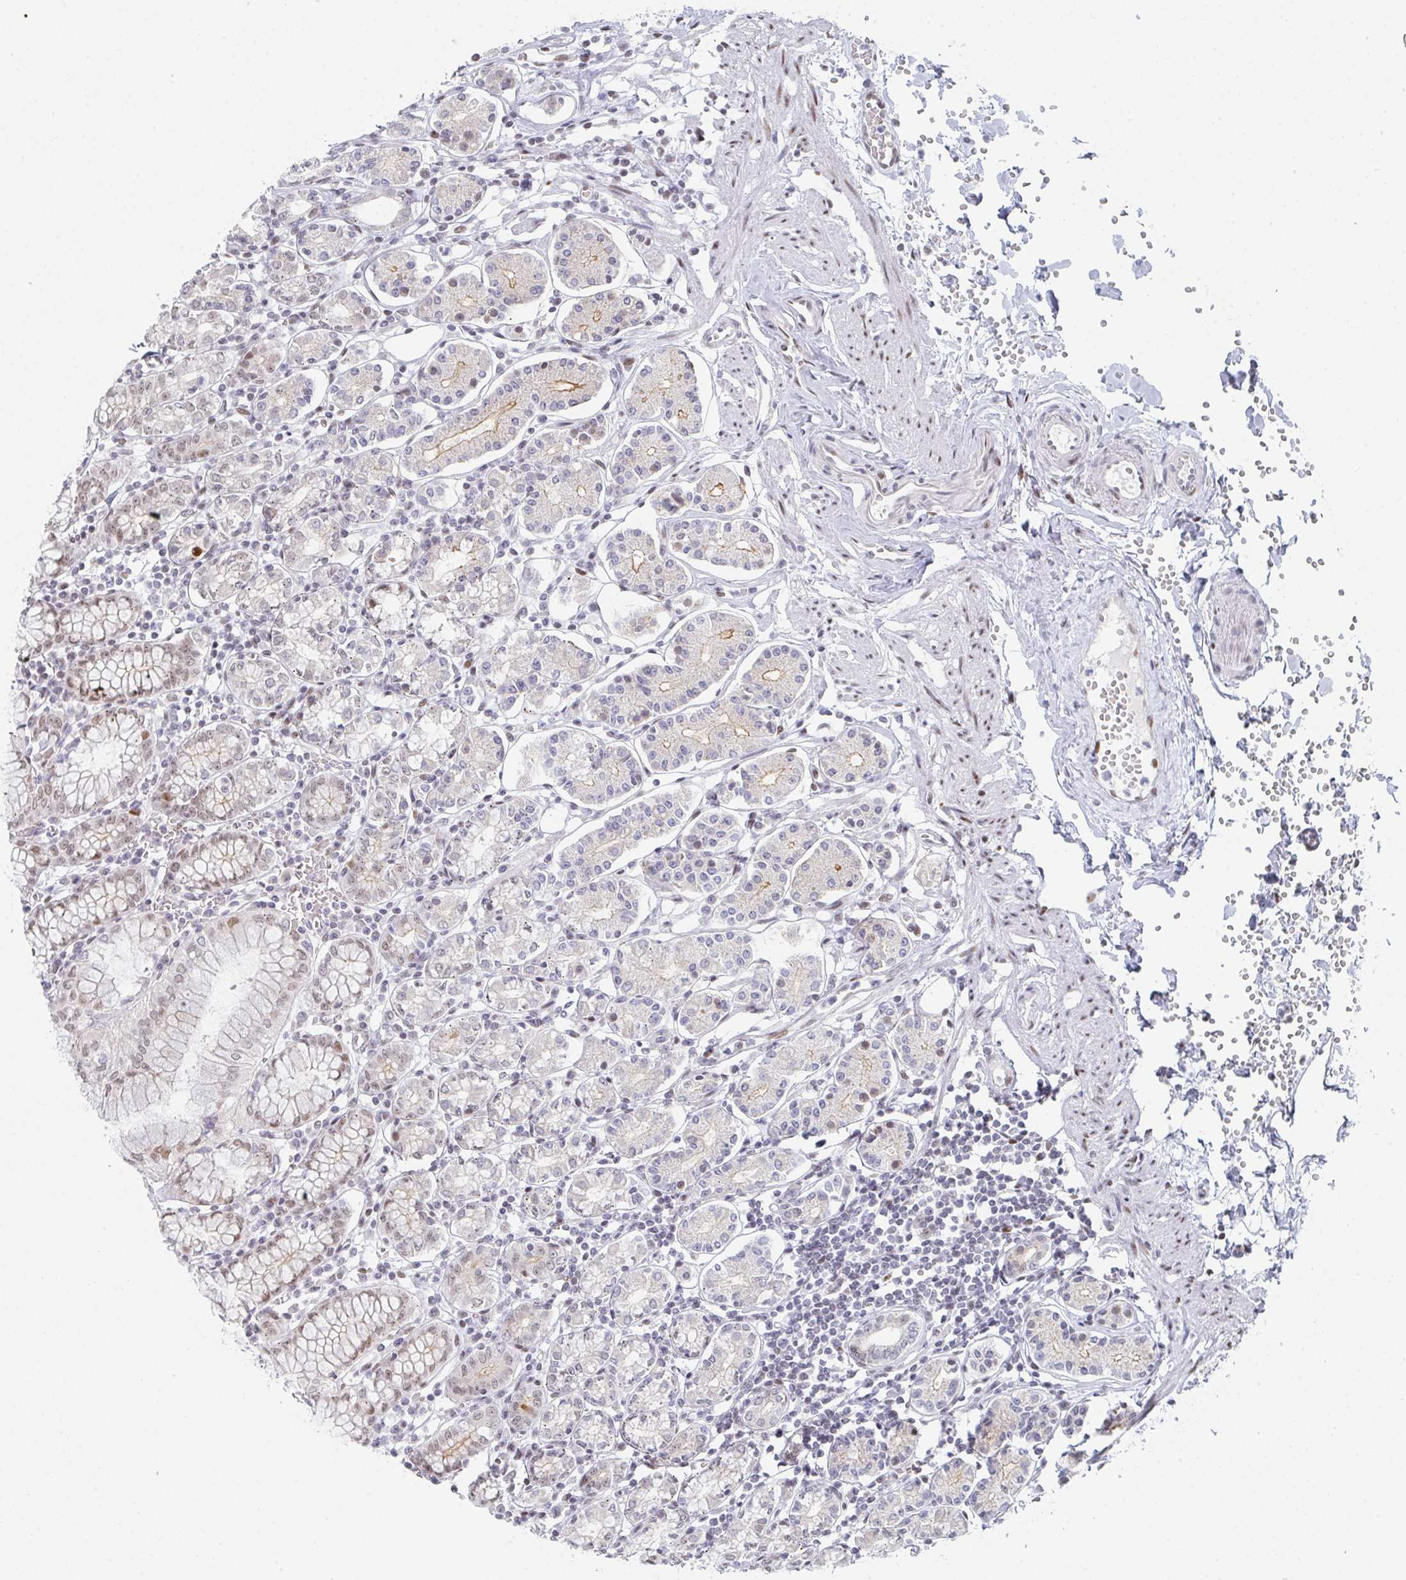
{"staining": {"intensity": "moderate", "quantity": "<25%", "location": "nuclear"}, "tissue": "stomach", "cell_type": "Glandular cells", "image_type": "normal", "snomed": [{"axis": "morphology", "description": "Normal tissue, NOS"}, {"axis": "topography", "description": "Stomach"}], "caption": "Immunohistochemical staining of normal stomach reveals moderate nuclear protein staining in approximately <25% of glandular cells.", "gene": "POU2AF2", "patient": {"sex": "female", "age": 62}}